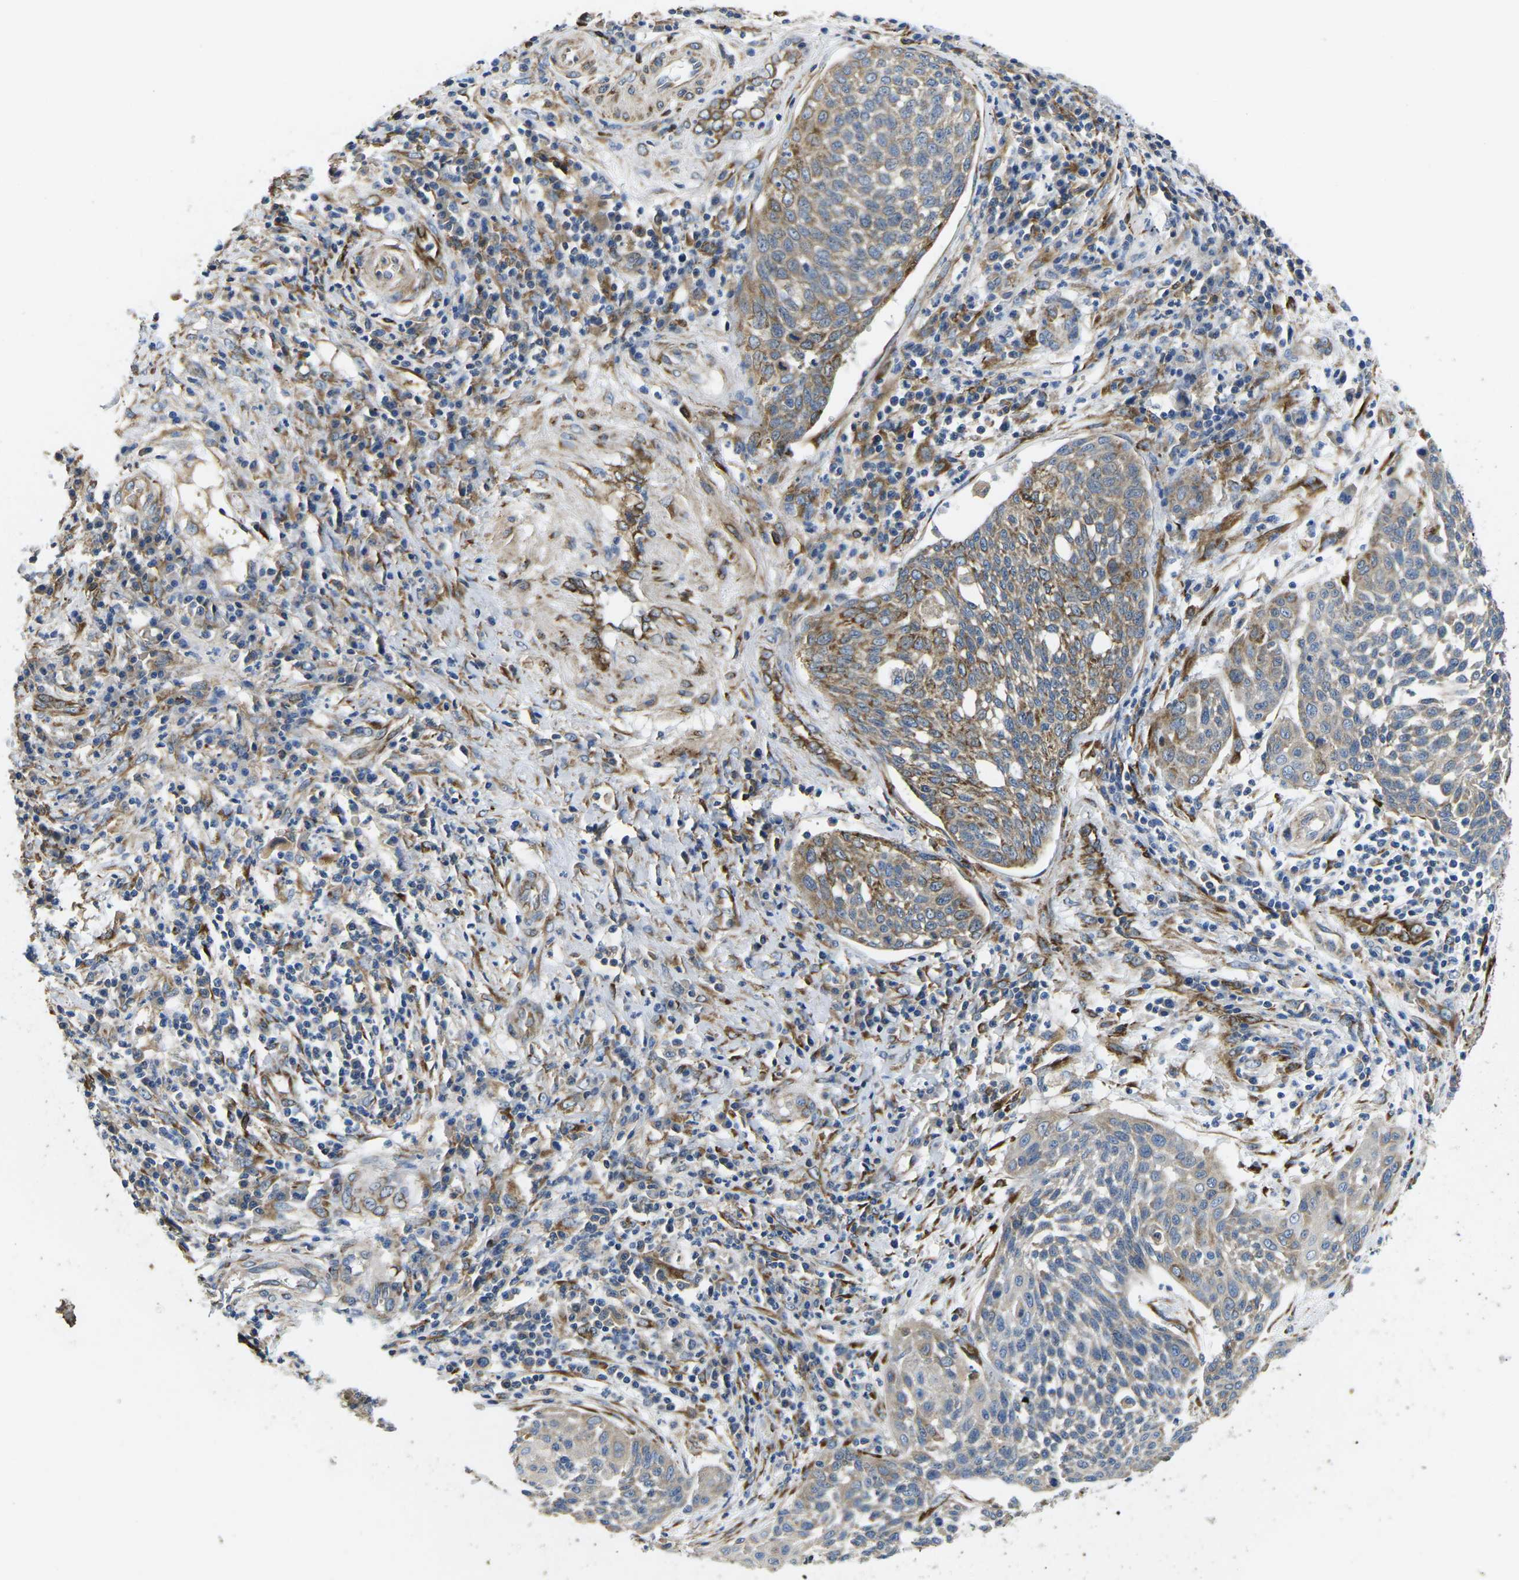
{"staining": {"intensity": "moderate", "quantity": "<25%", "location": "cytoplasmic/membranous"}, "tissue": "cervical cancer", "cell_type": "Tumor cells", "image_type": "cancer", "snomed": [{"axis": "morphology", "description": "Squamous cell carcinoma, NOS"}, {"axis": "topography", "description": "Cervix"}], "caption": "This is a micrograph of immunohistochemistry (IHC) staining of cervical cancer (squamous cell carcinoma), which shows moderate staining in the cytoplasmic/membranous of tumor cells.", "gene": "PDZD8", "patient": {"sex": "female", "age": 34}}